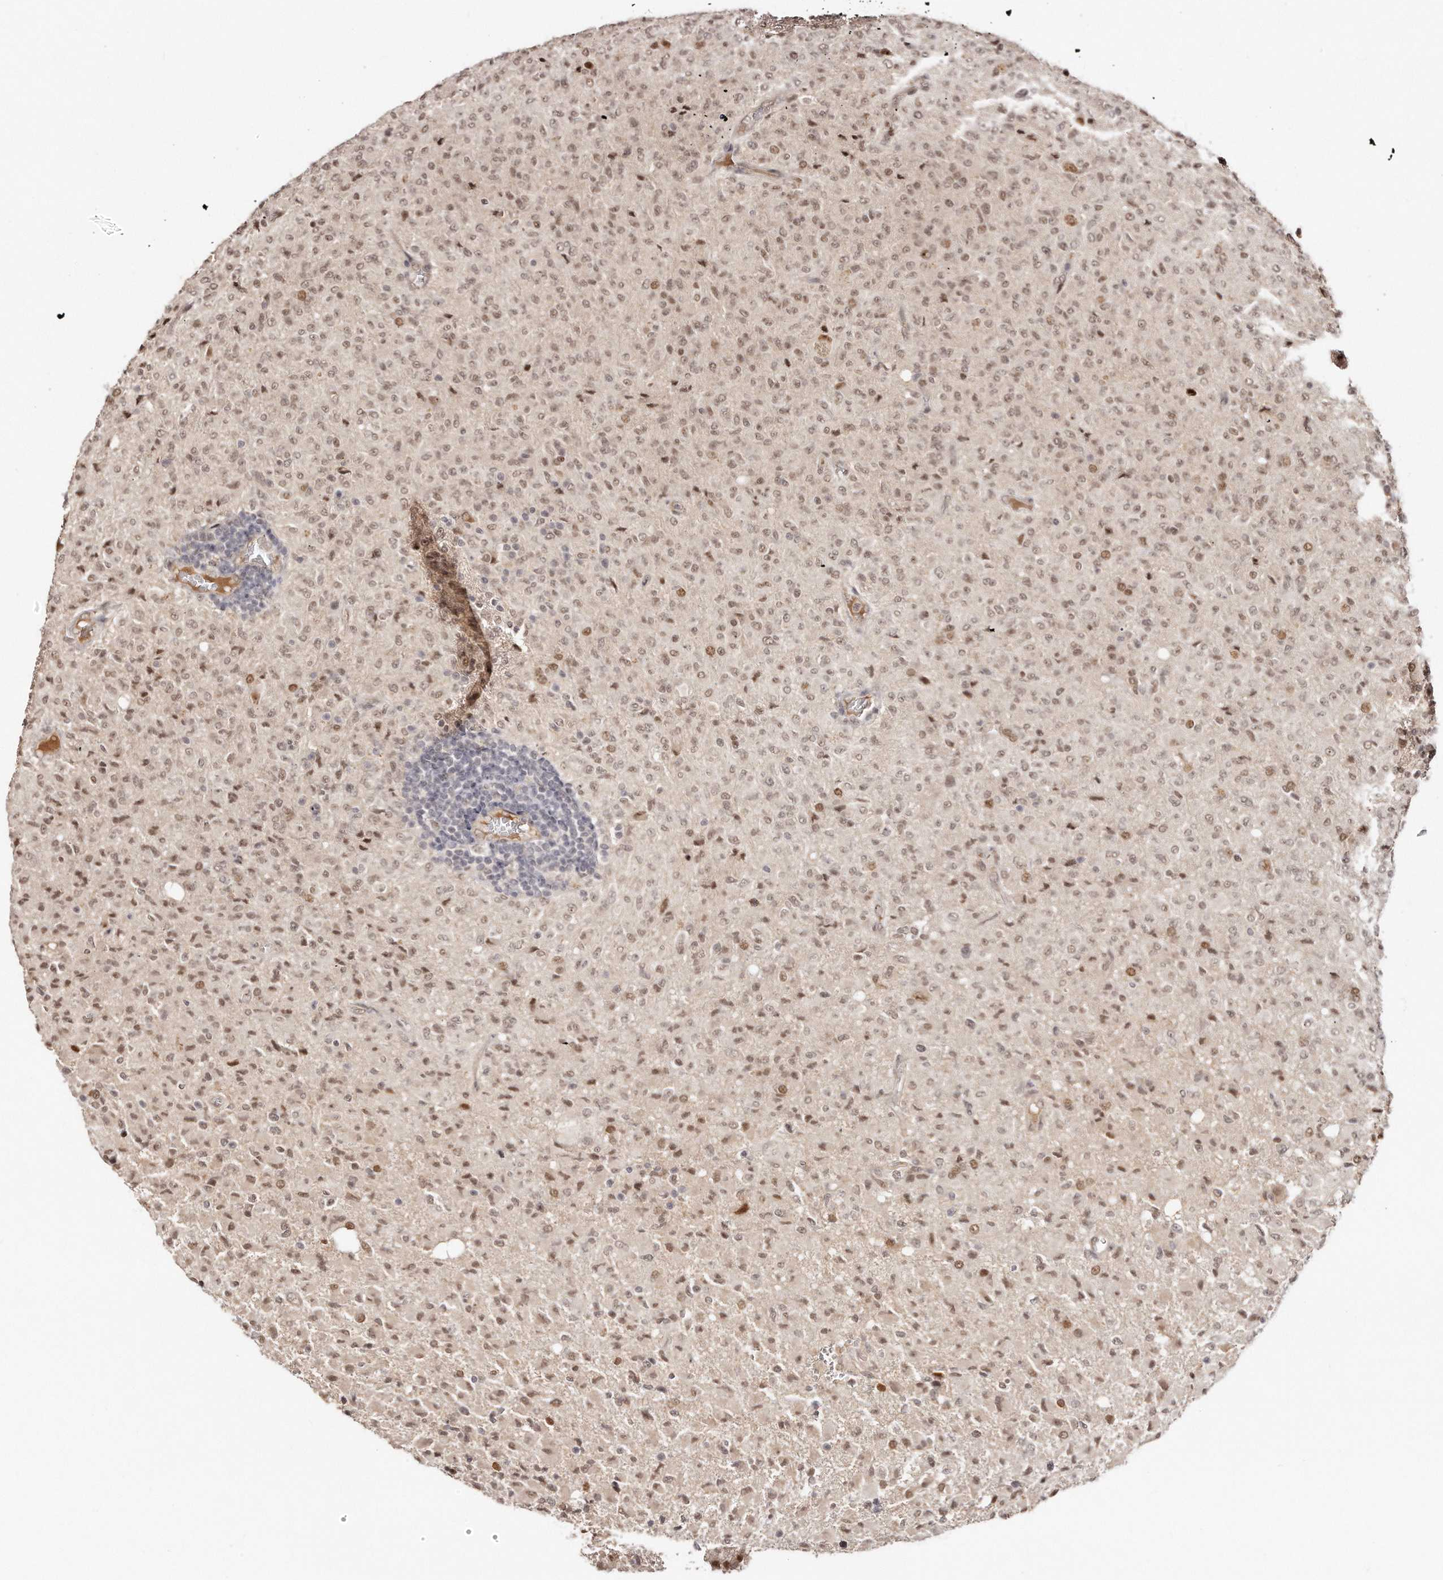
{"staining": {"intensity": "moderate", "quantity": ">75%", "location": "nuclear"}, "tissue": "glioma", "cell_type": "Tumor cells", "image_type": "cancer", "snomed": [{"axis": "morphology", "description": "Glioma, malignant, High grade"}, {"axis": "topography", "description": "Brain"}], "caption": "Malignant high-grade glioma stained with DAB immunohistochemistry reveals medium levels of moderate nuclear expression in approximately >75% of tumor cells.", "gene": "SOX4", "patient": {"sex": "female", "age": 57}}